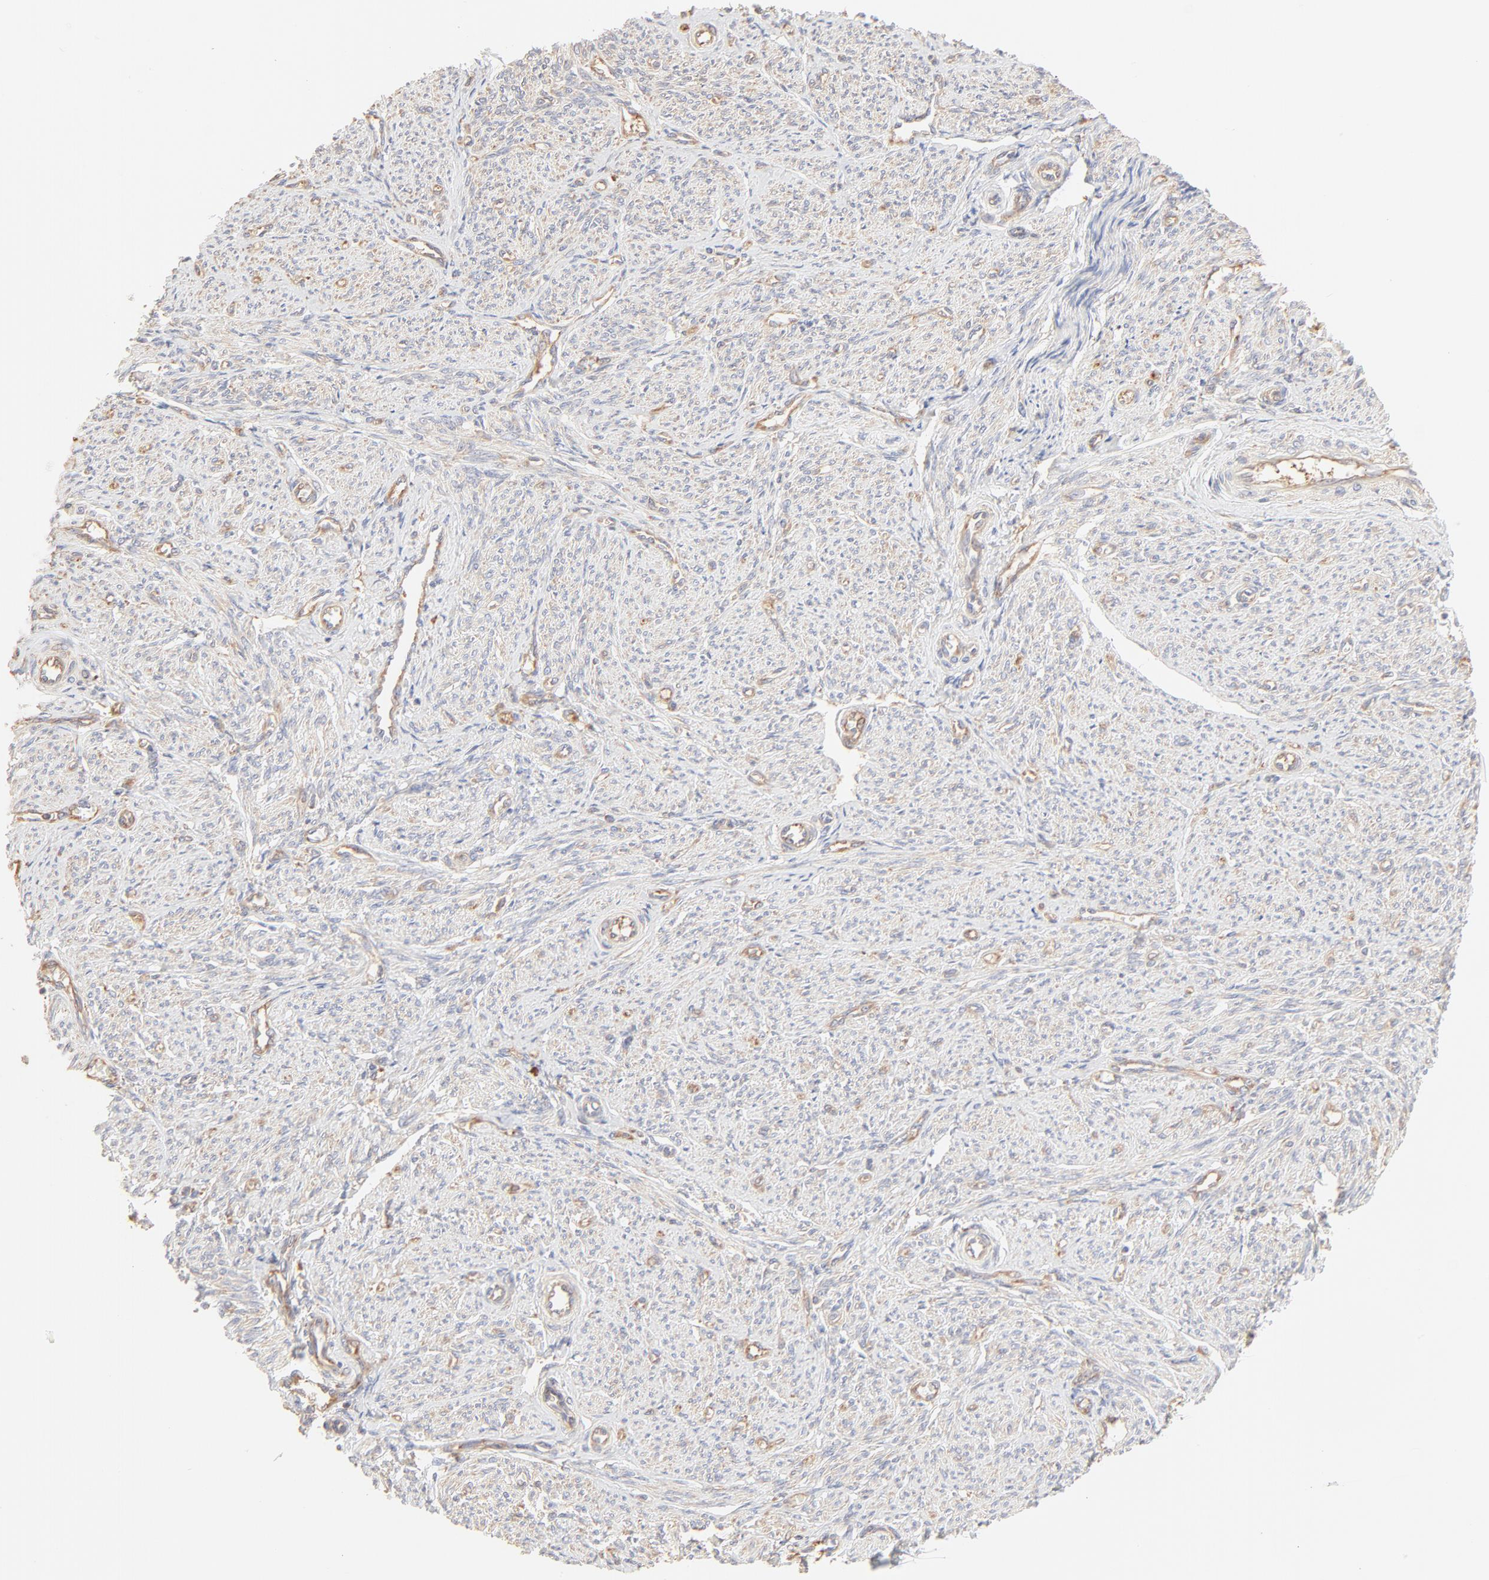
{"staining": {"intensity": "weak", "quantity": "25%-75%", "location": "cytoplasmic/membranous"}, "tissue": "smooth muscle", "cell_type": "Smooth muscle cells", "image_type": "normal", "snomed": [{"axis": "morphology", "description": "Normal tissue, NOS"}, {"axis": "topography", "description": "Smooth muscle"}], "caption": "Smooth muscle cells exhibit low levels of weak cytoplasmic/membranous positivity in approximately 25%-75% of cells in unremarkable smooth muscle. Immunohistochemistry stains the protein in brown and the nuclei are stained blue.", "gene": "RPS20", "patient": {"sex": "female", "age": 65}}